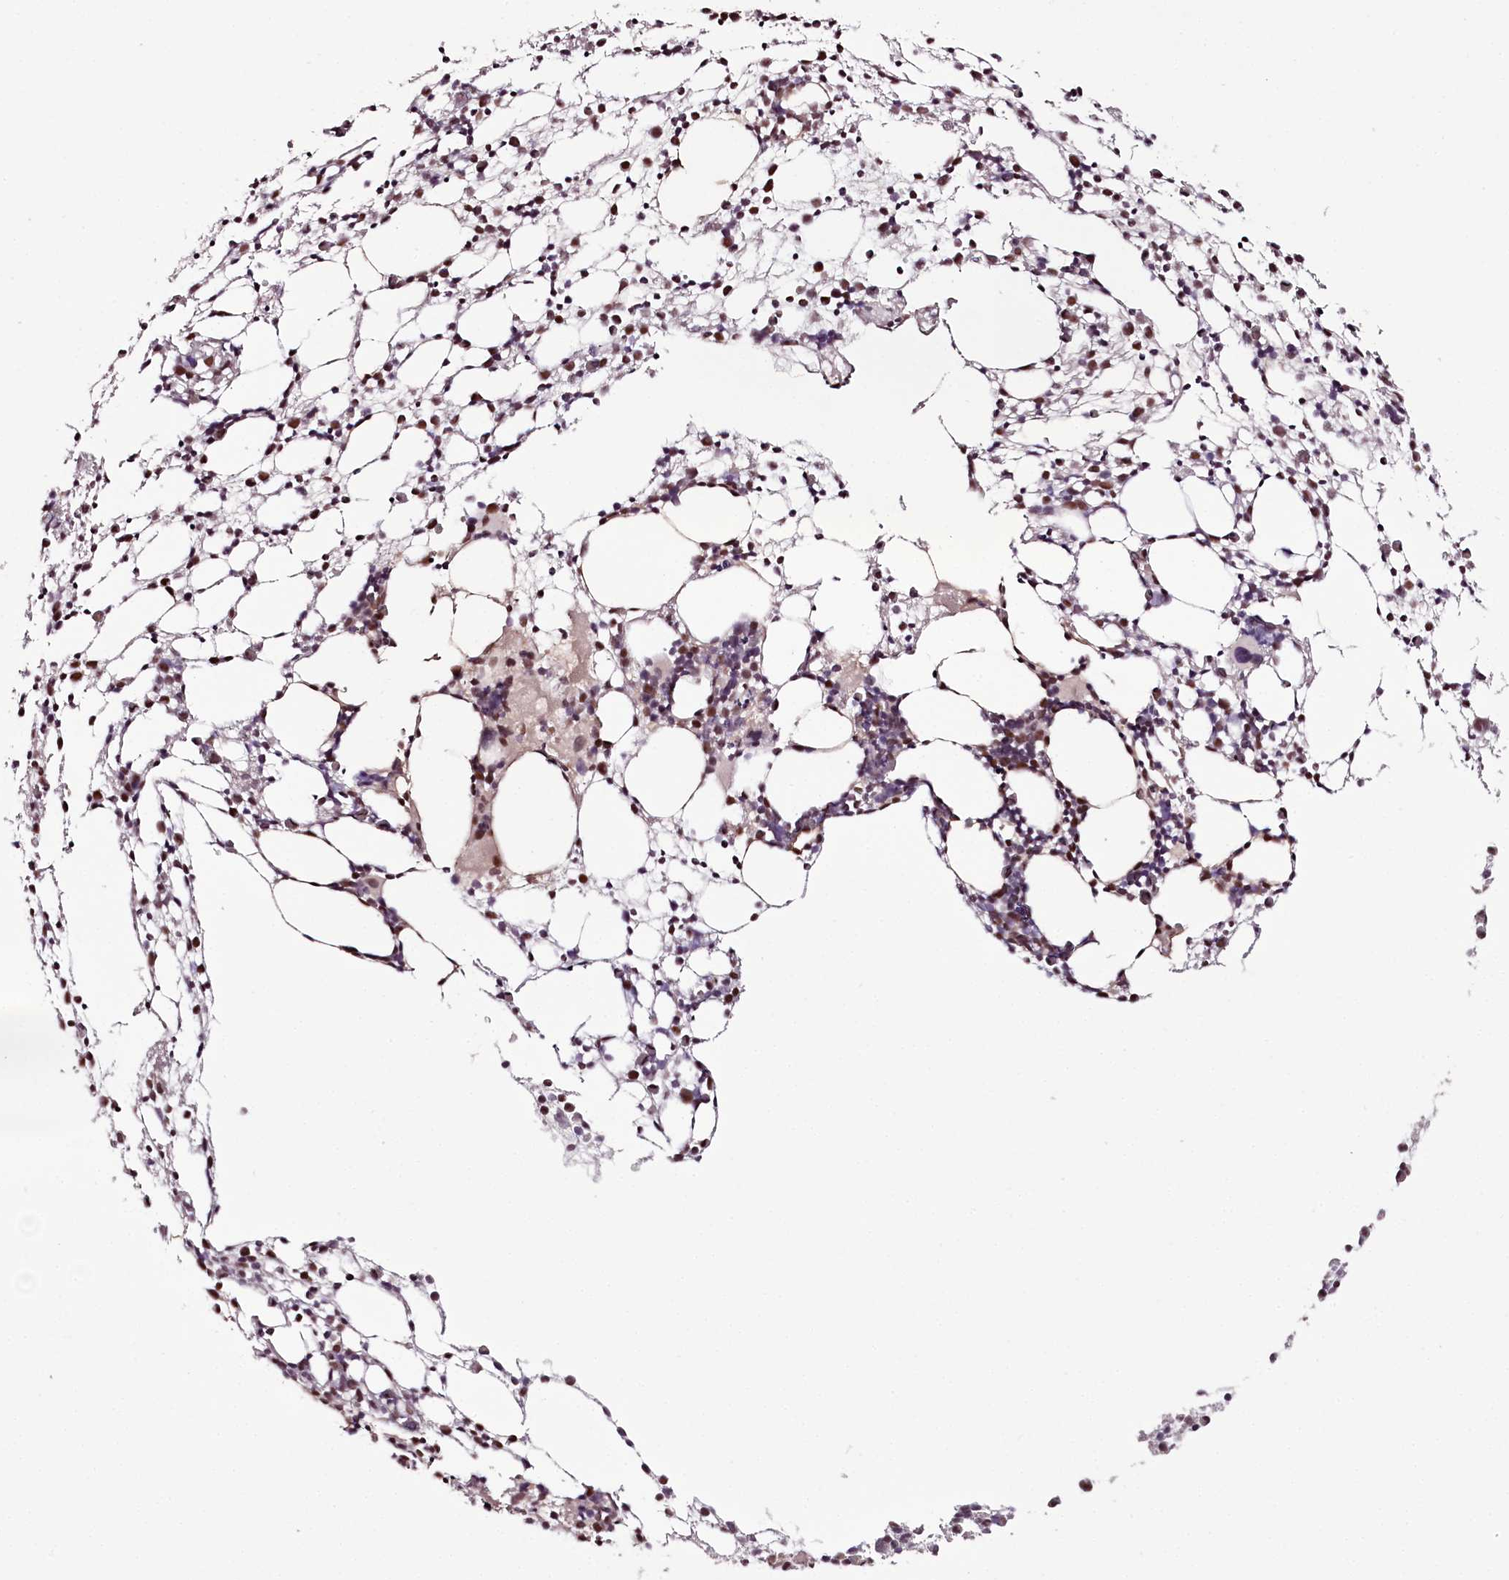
{"staining": {"intensity": "moderate", "quantity": "25%-75%", "location": "nuclear"}, "tissue": "bone marrow", "cell_type": "Hematopoietic cells", "image_type": "normal", "snomed": [{"axis": "morphology", "description": "Normal tissue, NOS"}, {"axis": "topography", "description": "Bone marrow"}], "caption": "Protein staining by immunohistochemistry displays moderate nuclear staining in about 25%-75% of hematopoietic cells in unremarkable bone marrow.", "gene": "TTC33", "patient": {"sex": "female", "age": 57}}